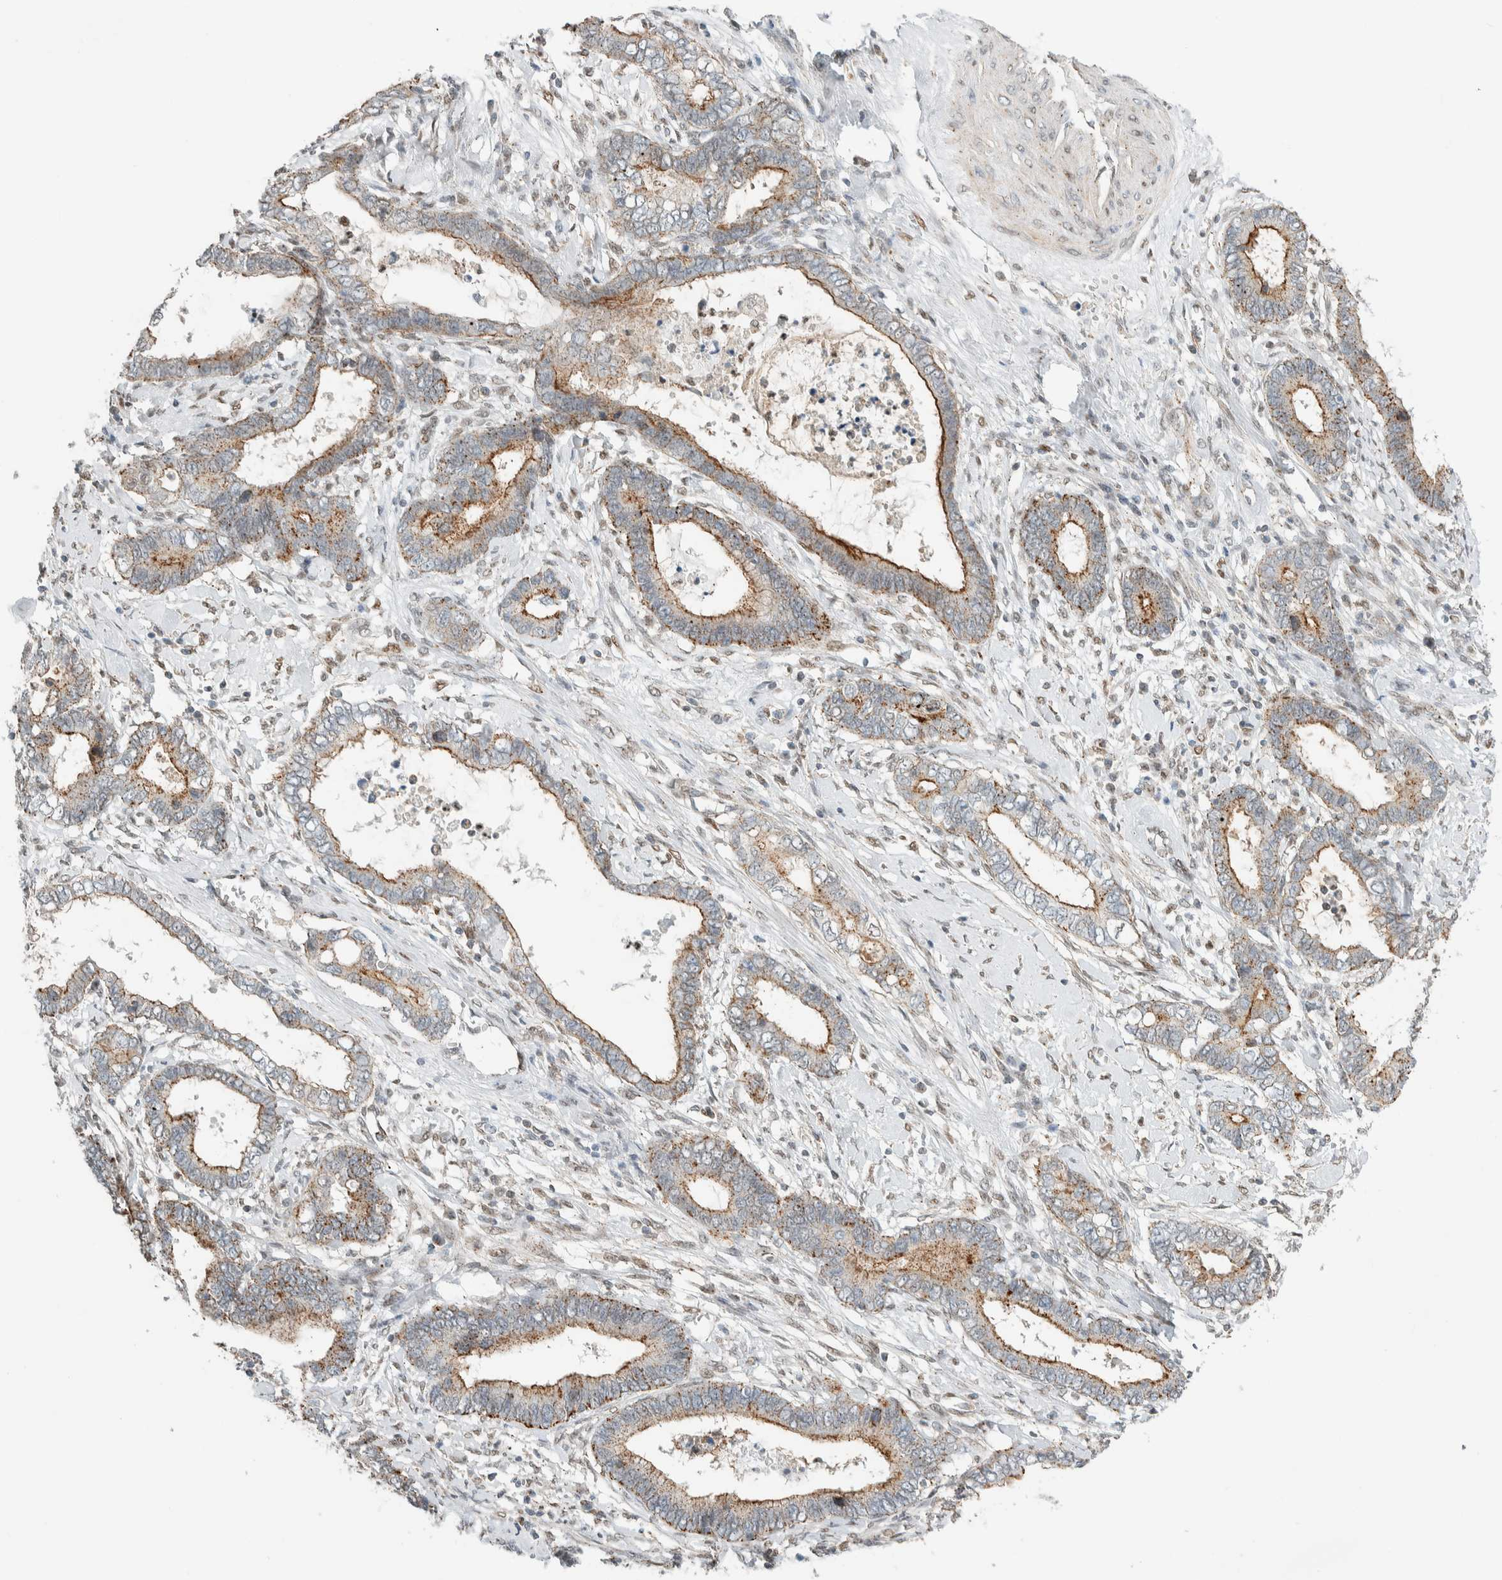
{"staining": {"intensity": "moderate", "quantity": ">75%", "location": "cytoplasmic/membranous"}, "tissue": "cervical cancer", "cell_type": "Tumor cells", "image_type": "cancer", "snomed": [{"axis": "morphology", "description": "Adenocarcinoma, NOS"}, {"axis": "topography", "description": "Cervix"}], "caption": "DAB (3,3'-diaminobenzidine) immunohistochemical staining of human cervical cancer (adenocarcinoma) demonstrates moderate cytoplasmic/membranous protein staining in approximately >75% of tumor cells.", "gene": "TFE3", "patient": {"sex": "female", "age": 44}}